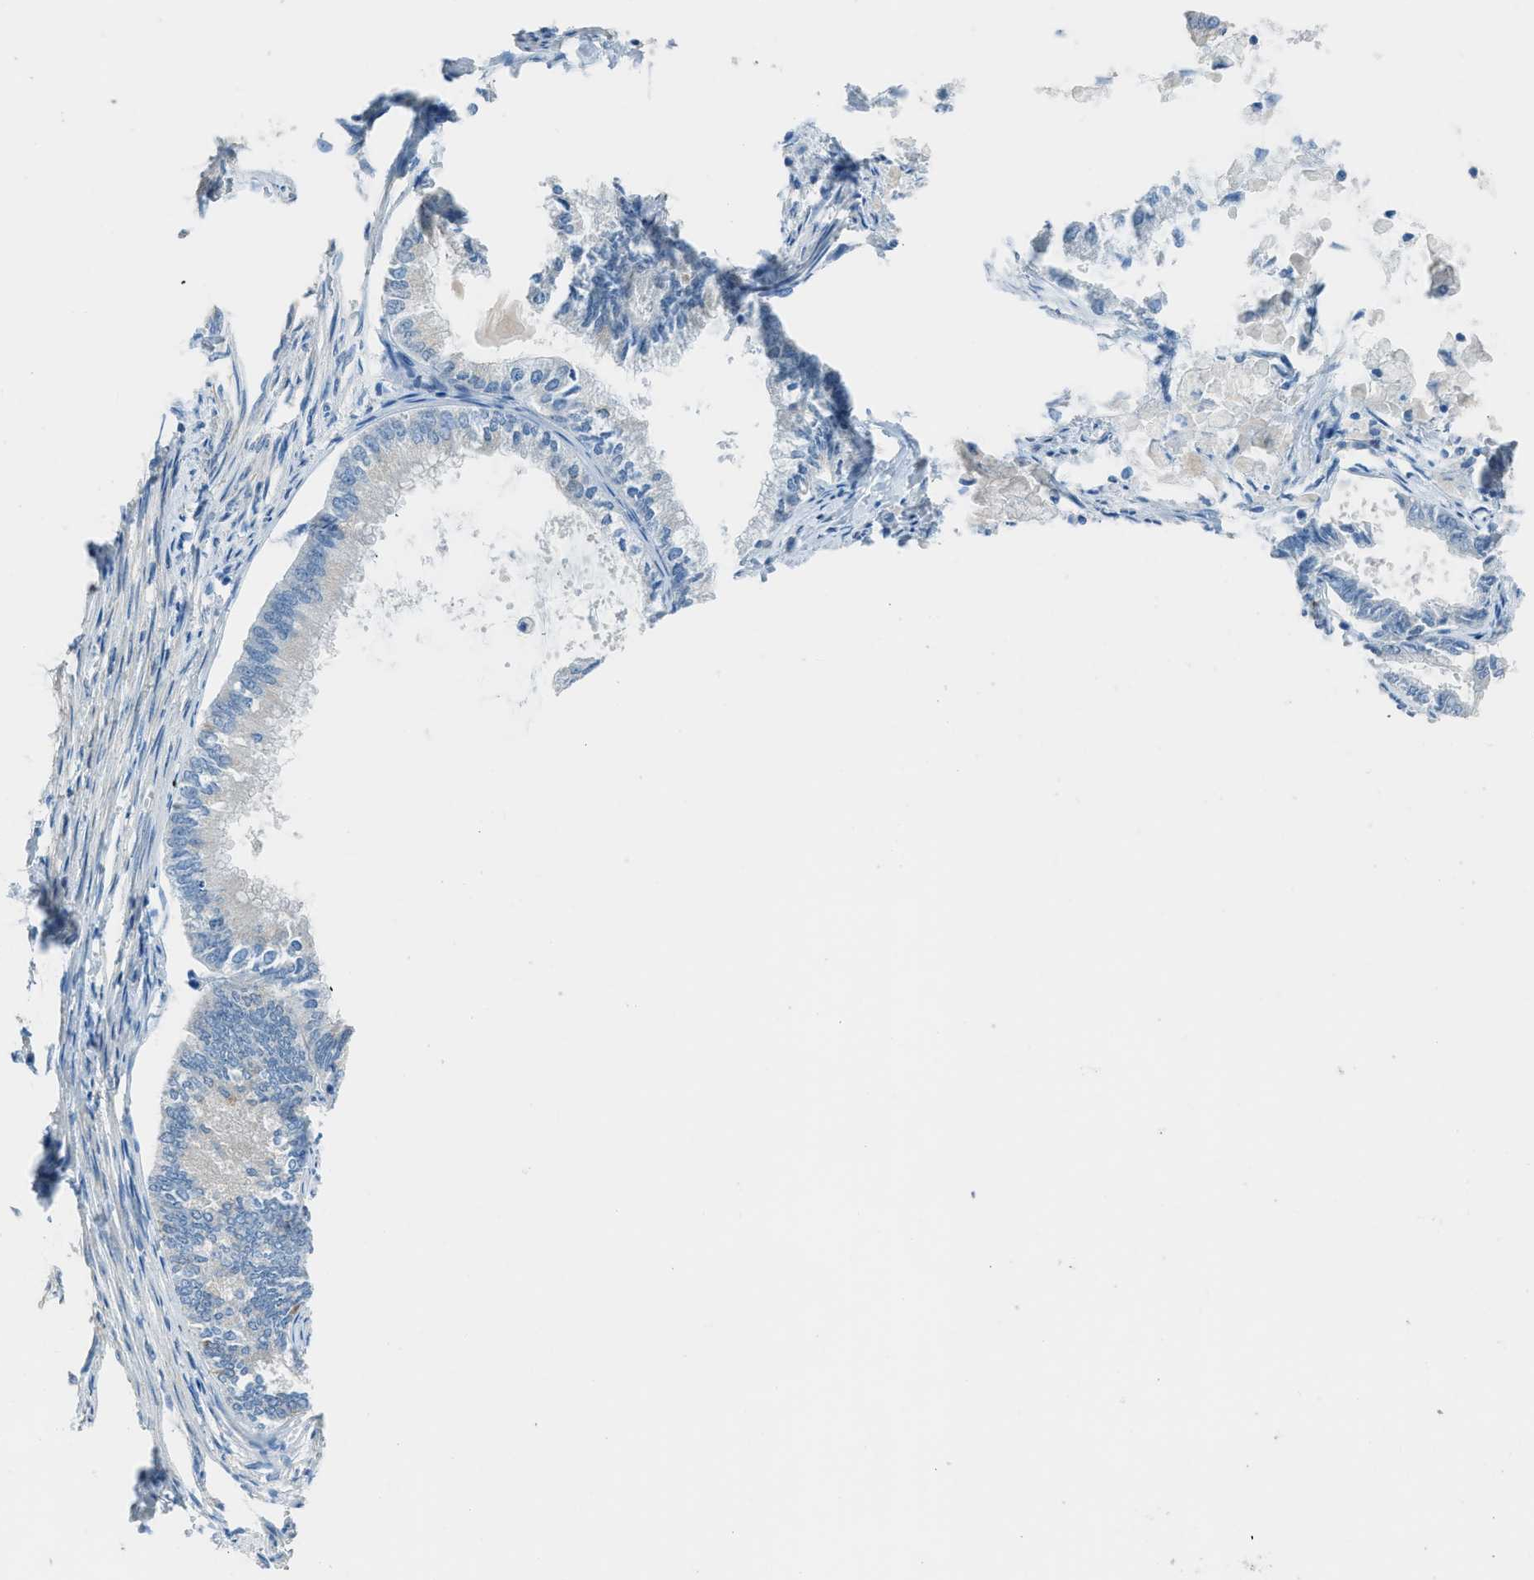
{"staining": {"intensity": "negative", "quantity": "none", "location": "none"}, "tissue": "endometrial cancer", "cell_type": "Tumor cells", "image_type": "cancer", "snomed": [{"axis": "morphology", "description": "Adenocarcinoma, NOS"}, {"axis": "topography", "description": "Endometrium"}], "caption": "The image displays no significant positivity in tumor cells of endometrial cancer.", "gene": "TIMD4", "patient": {"sex": "female", "age": 86}}